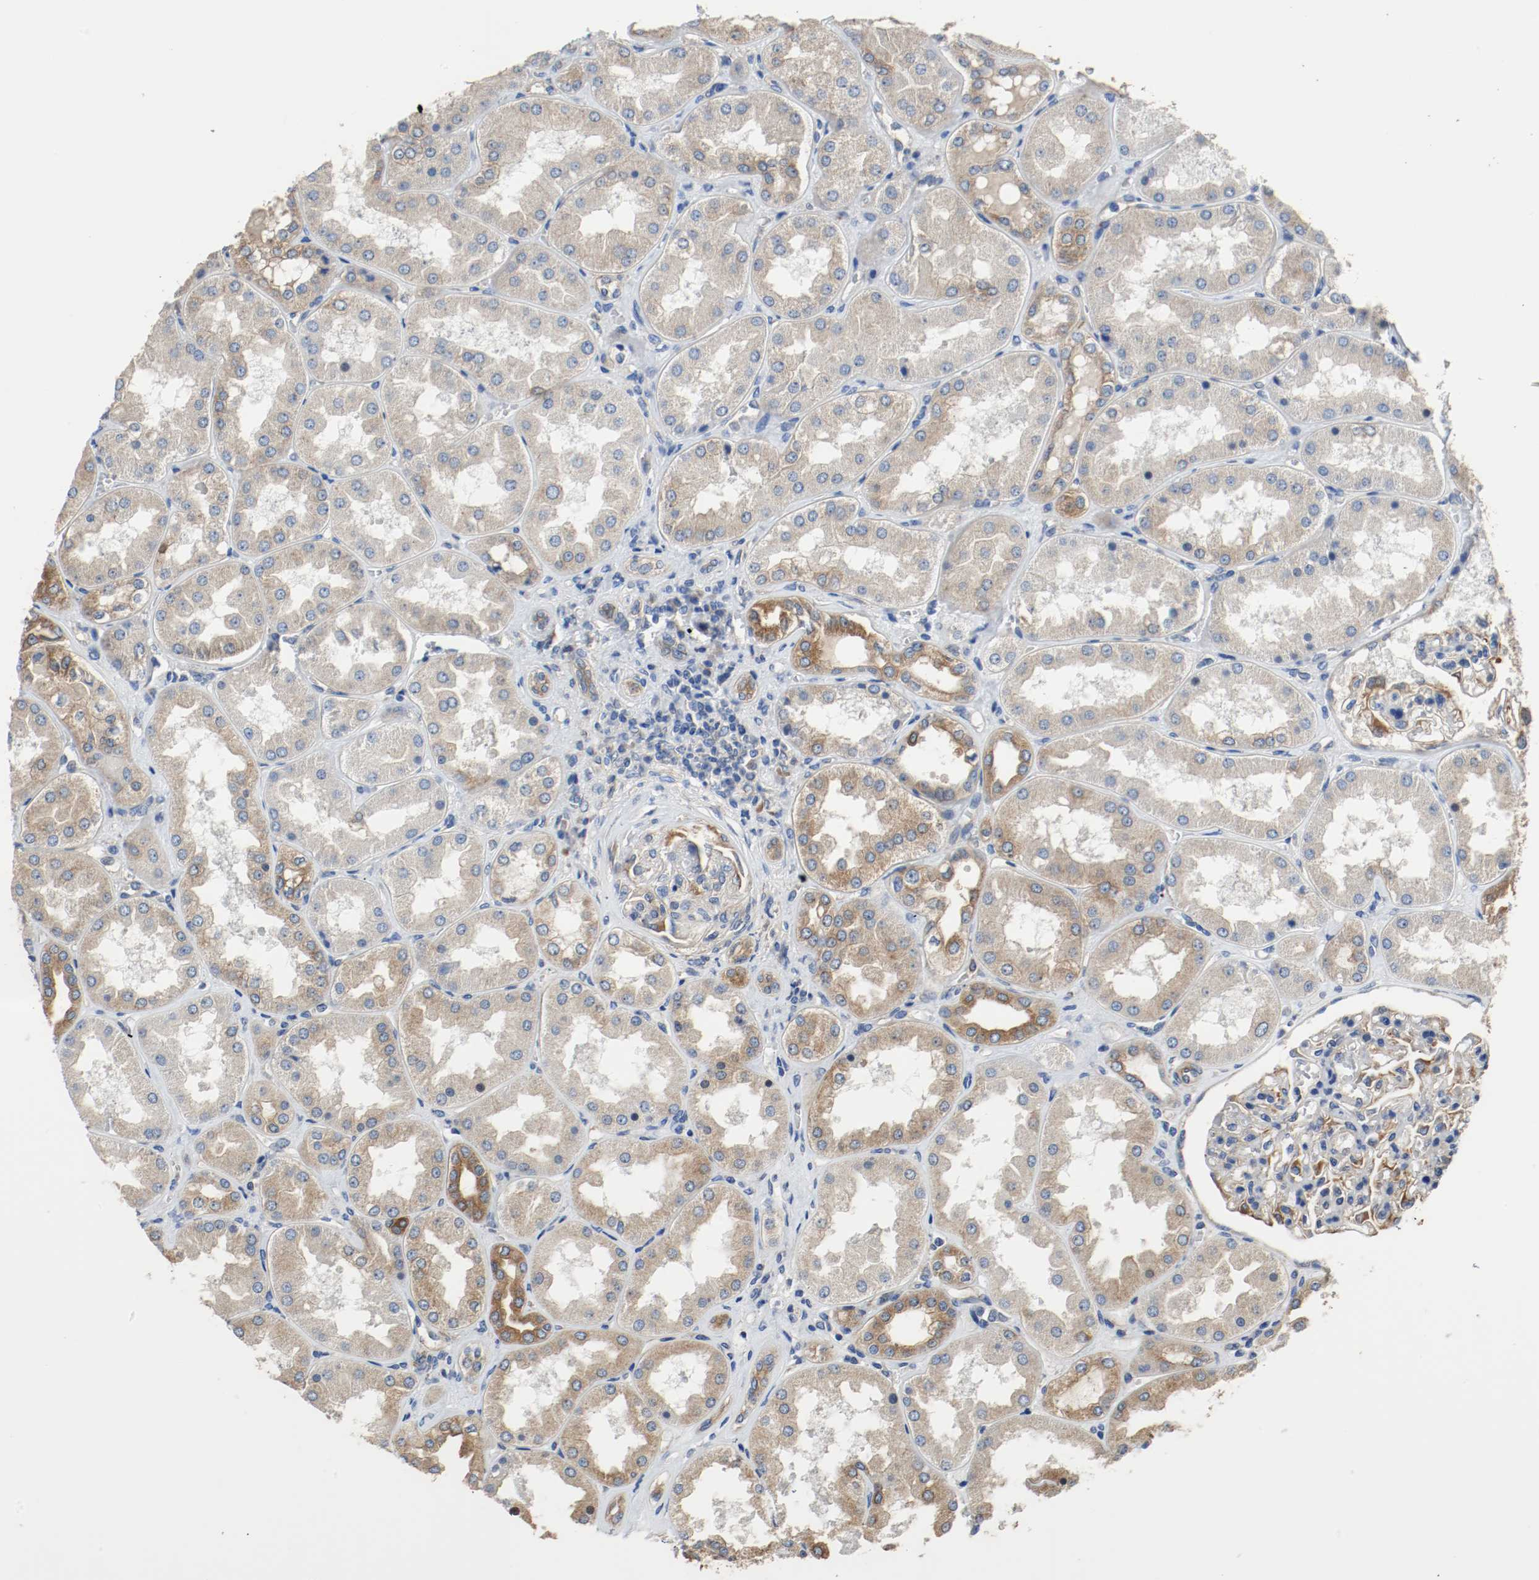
{"staining": {"intensity": "moderate", "quantity": "25%-75%", "location": "cytoplasmic/membranous"}, "tissue": "kidney", "cell_type": "Cells in glomeruli", "image_type": "normal", "snomed": [{"axis": "morphology", "description": "Normal tissue, NOS"}, {"axis": "topography", "description": "Kidney"}], "caption": "IHC (DAB) staining of normal human kidney exhibits moderate cytoplasmic/membranous protein expression in approximately 25%-75% of cells in glomeruli.", "gene": "TUBA3D", "patient": {"sex": "female", "age": 56}}